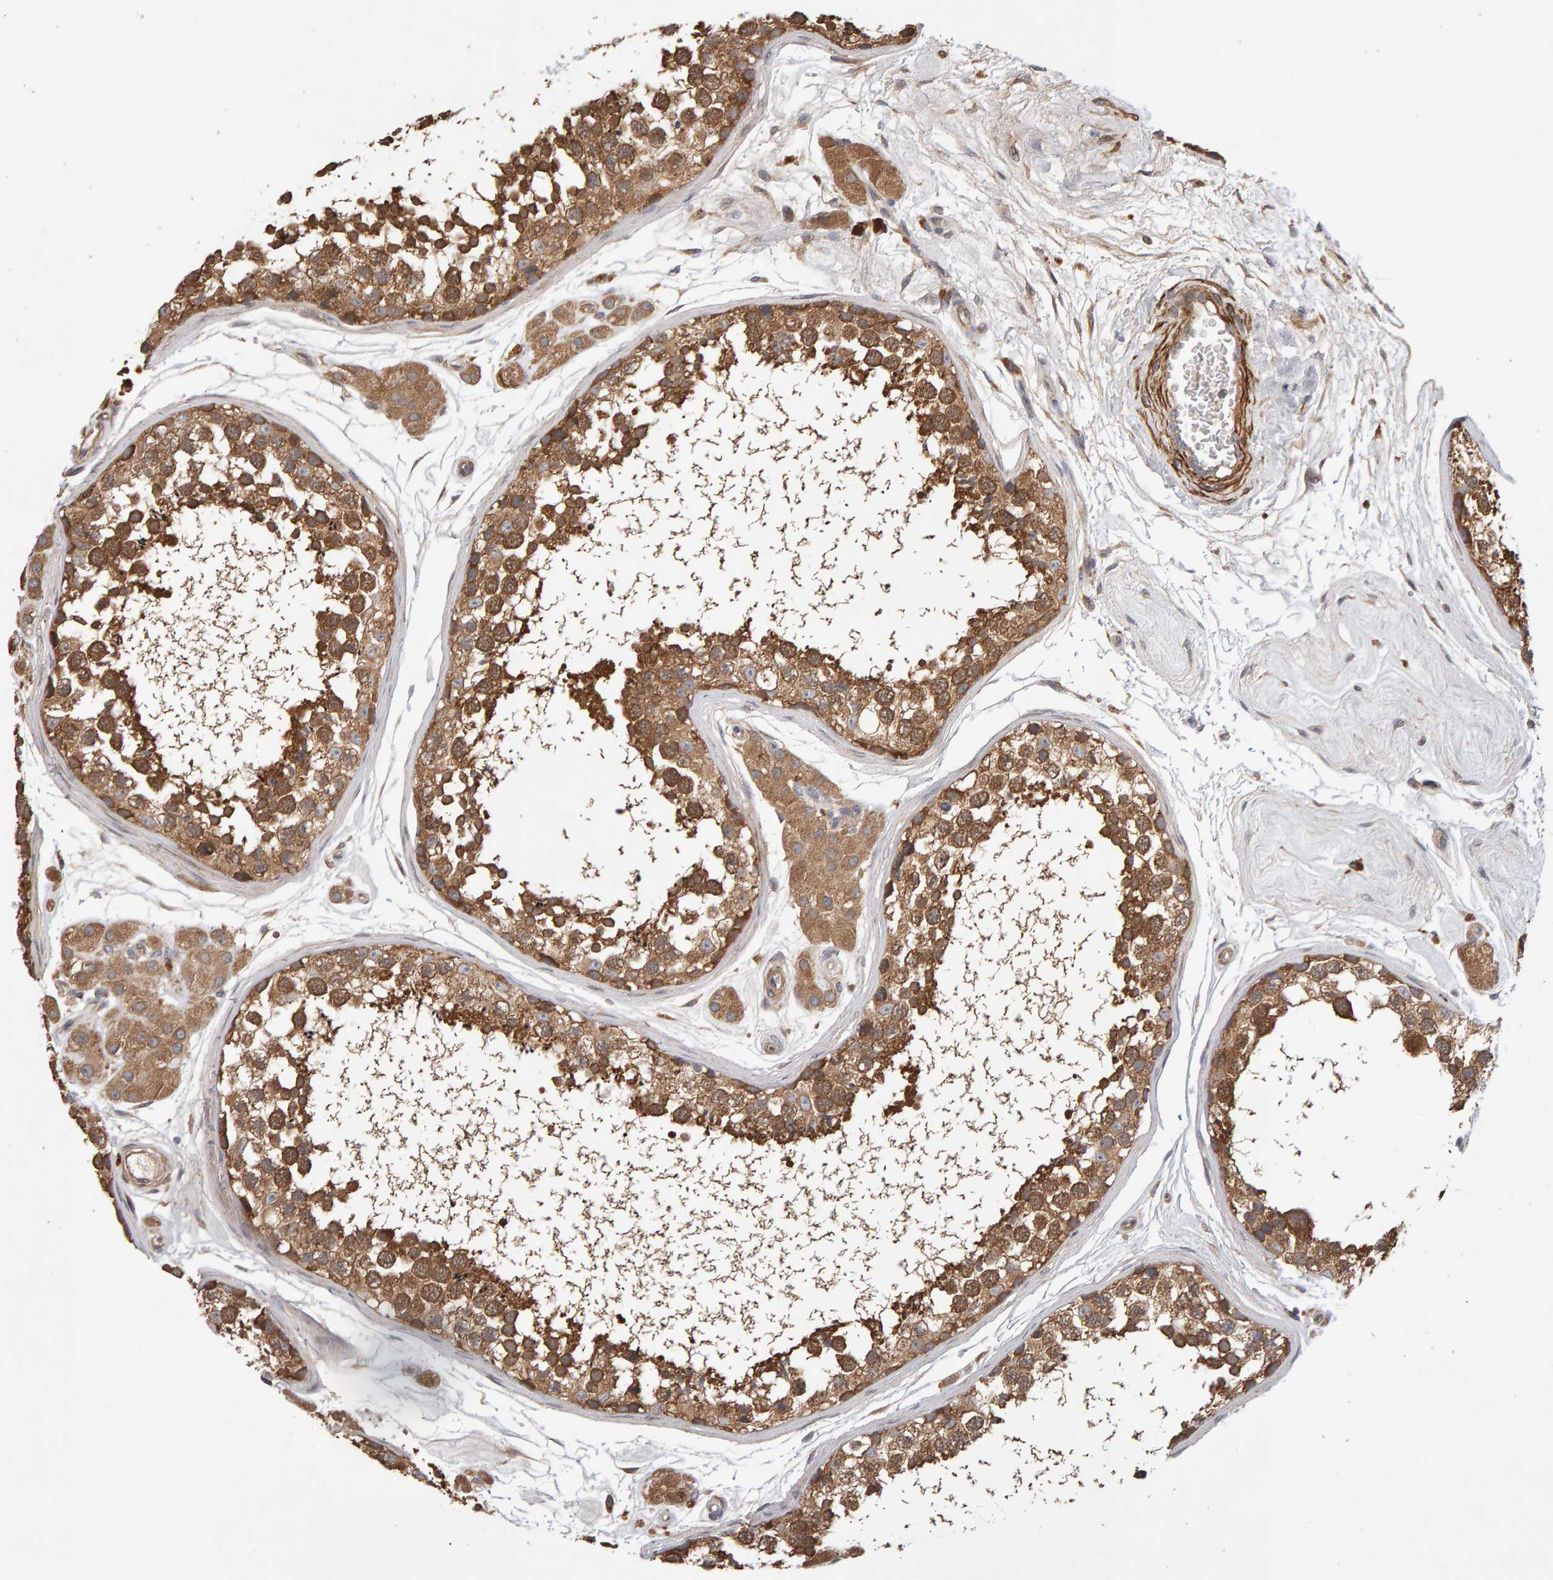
{"staining": {"intensity": "strong", "quantity": ">75%", "location": "cytoplasmic/membranous"}, "tissue": "testis", "cell_type": "Cells in seminiferous ducts", "image_type": "normal", "snomed": [{"axis": "morphology", "description": "Normal tissue, NOS"}, {"axis": "topography", "description": "Testis"}], "caption": "Normal testis exhibits strong cytoplasmic/membranous positivity in approximately >75% of cells in seminiferous ducts (Stains: DAB in brown, nuclei in blue, Microscopy: brightfield microscopy at high magnification)..", "gene": "RNF19A", "patient": {"sex": "male", "age": 56}}